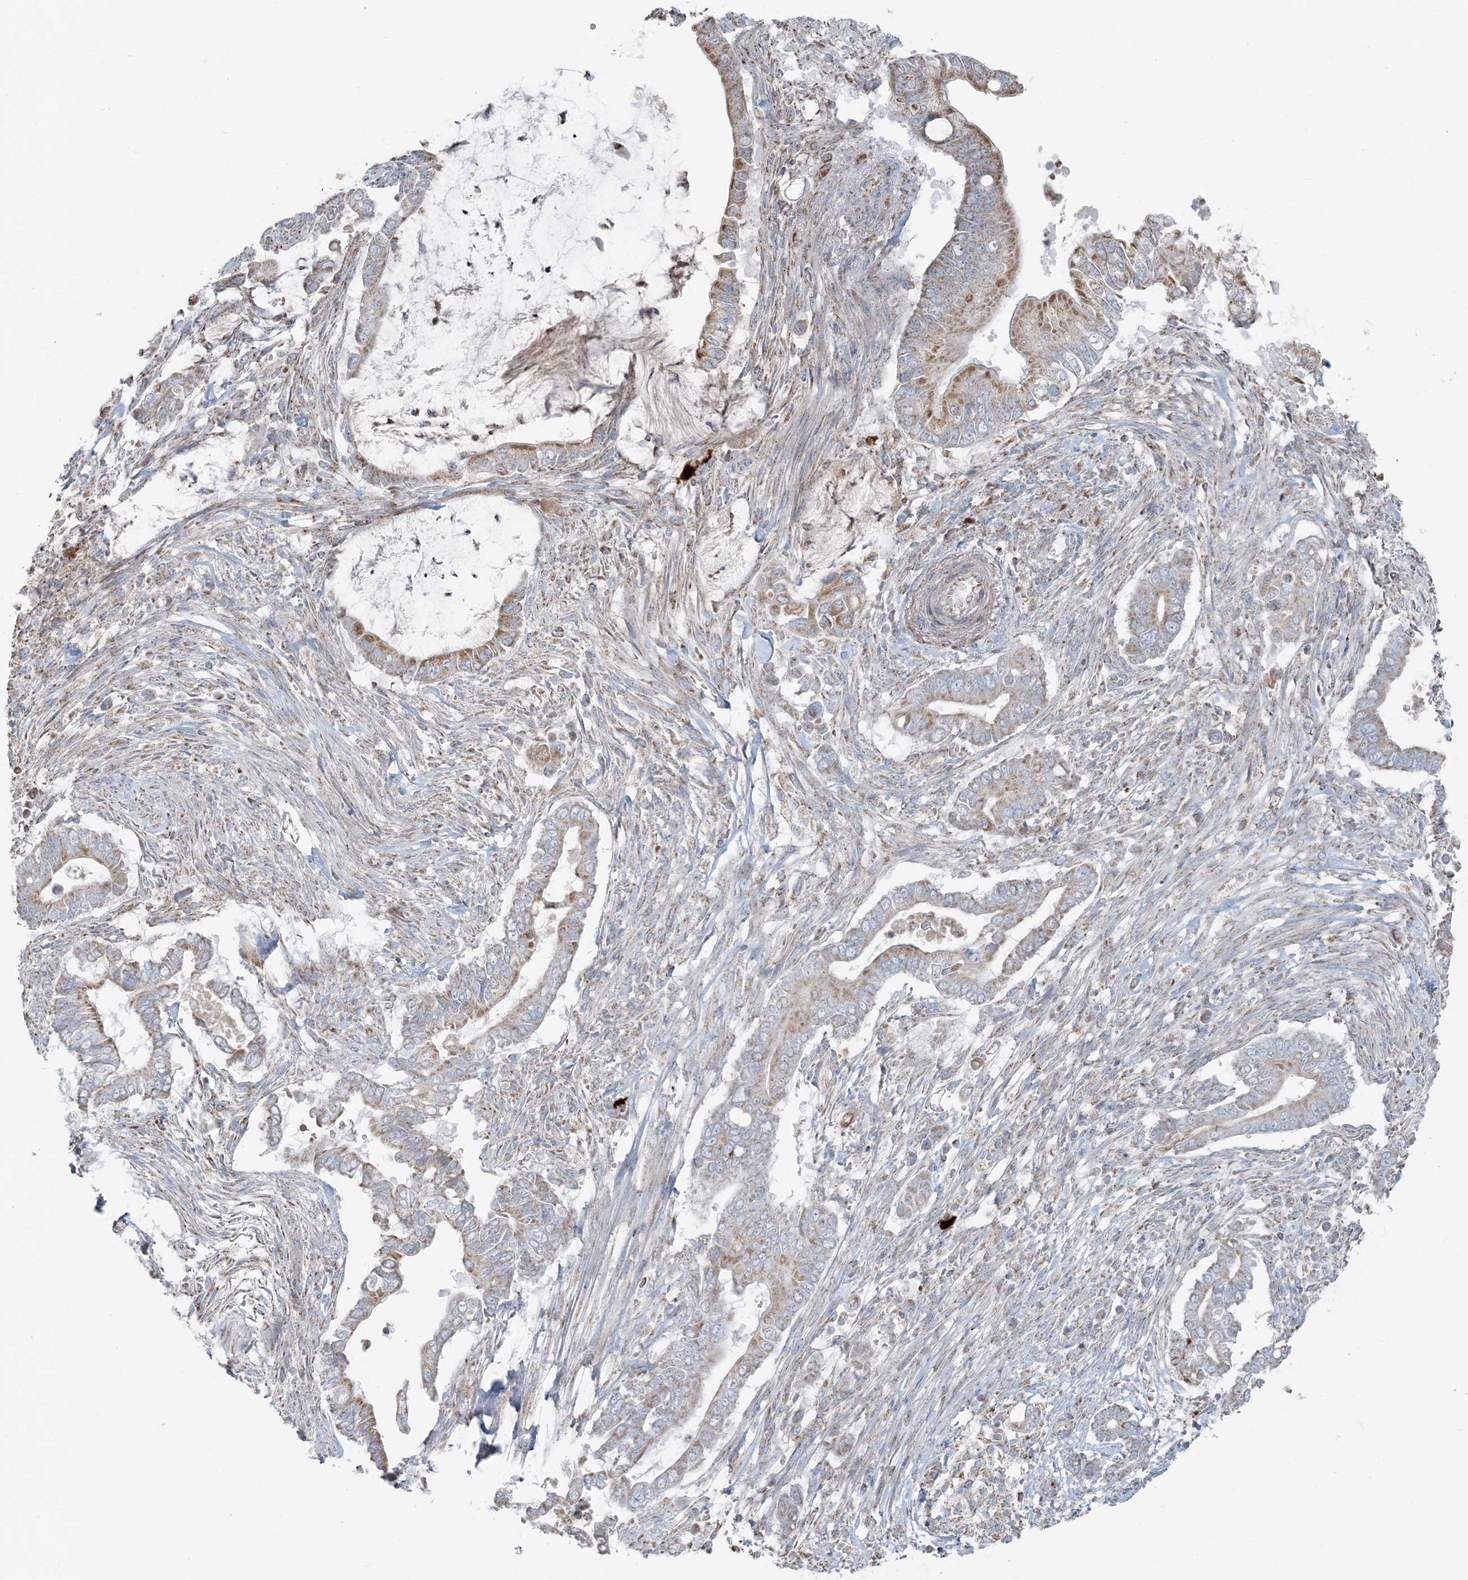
{"staining": {"intensity": "moderate", "quantity": ">75%", "location": "cytoplasmic/membranous"}, "tissue": "pancreatic cancer", "cell_type": "Tumor cells", "image_type": "cancer", "snomed": [{"axis": "morphology", "description": "Adenocarcinoma, NOS"}, {"axis": "topography", "description": "Pancreas"}], "caption": "Immunohistochemical staining of pancreatic cancer (adenocarcinoma) shows moderate cytoplasmic/membranous protein expression in approximately >75% of tumor cells. The staining was performed using DAB, with brown indicating positive protein expression. Nuclei are stained blue with hematoxylin.", "gene": "SLC22A16", "patient": {"sex": "male", "age": 68}}